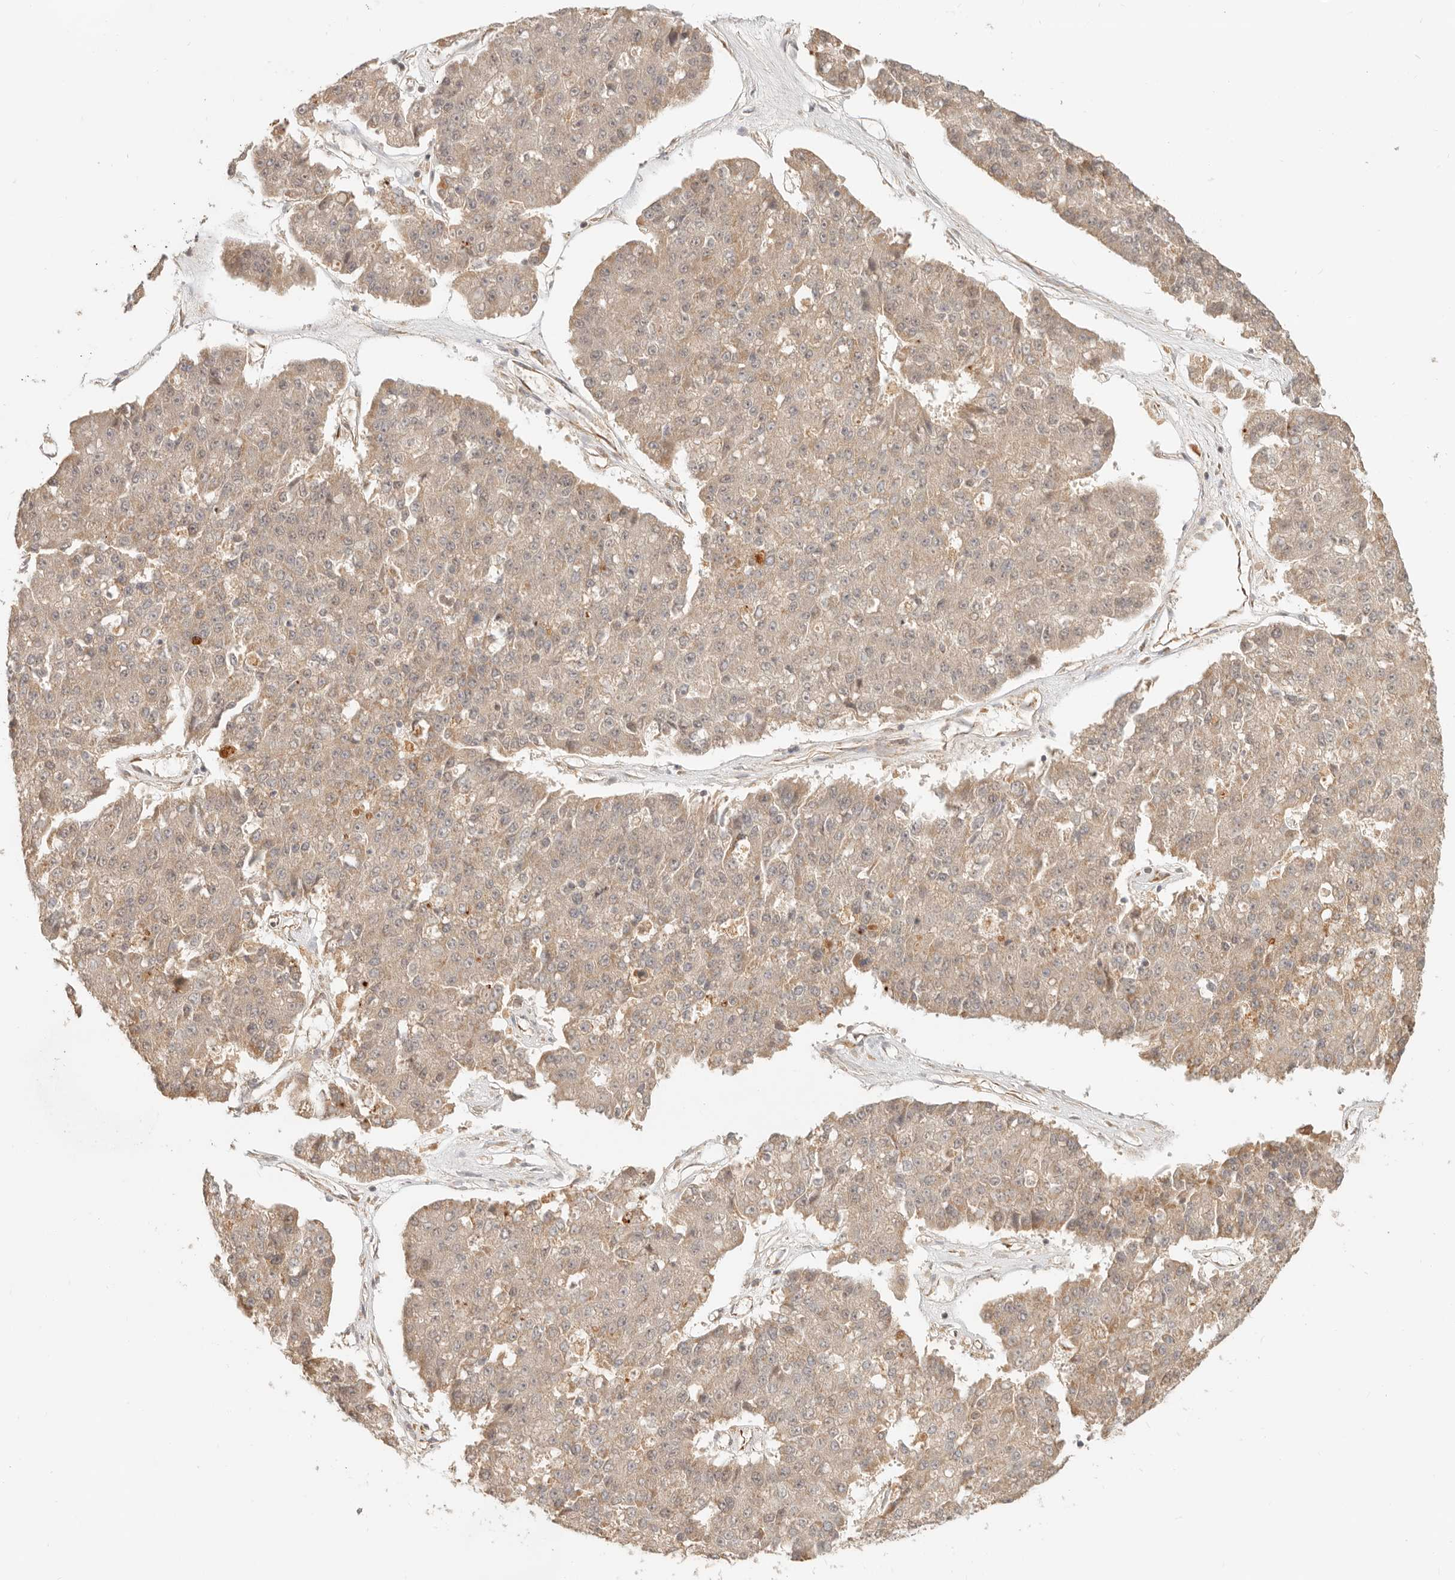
{"staining": {"intensity": "weak", "quantity": "25%-75%", "location": "cytoplasmic/membranous"}, "tissue": "pancreatic cancer", "cell_type": "Tumor cells", "image_type": "cancer", "snomed": [{"axis": "morphology", "description": "Adenocarcinoma, NOS"}, {"axis": "topography", "description": "Pancreas"}], "caption": "Pancreatic cancer tissue reveals weak cytoplasmic/membranous expression in about 25%-75% of tumor cells, visualized by immunohistochemistry. (Stains: DAB in brown, nuclei in blue, Microscopy: brightfield microscopy at high magnification).", "gene": "BAALC", "patient": {"sex": "male", "age": 50}}